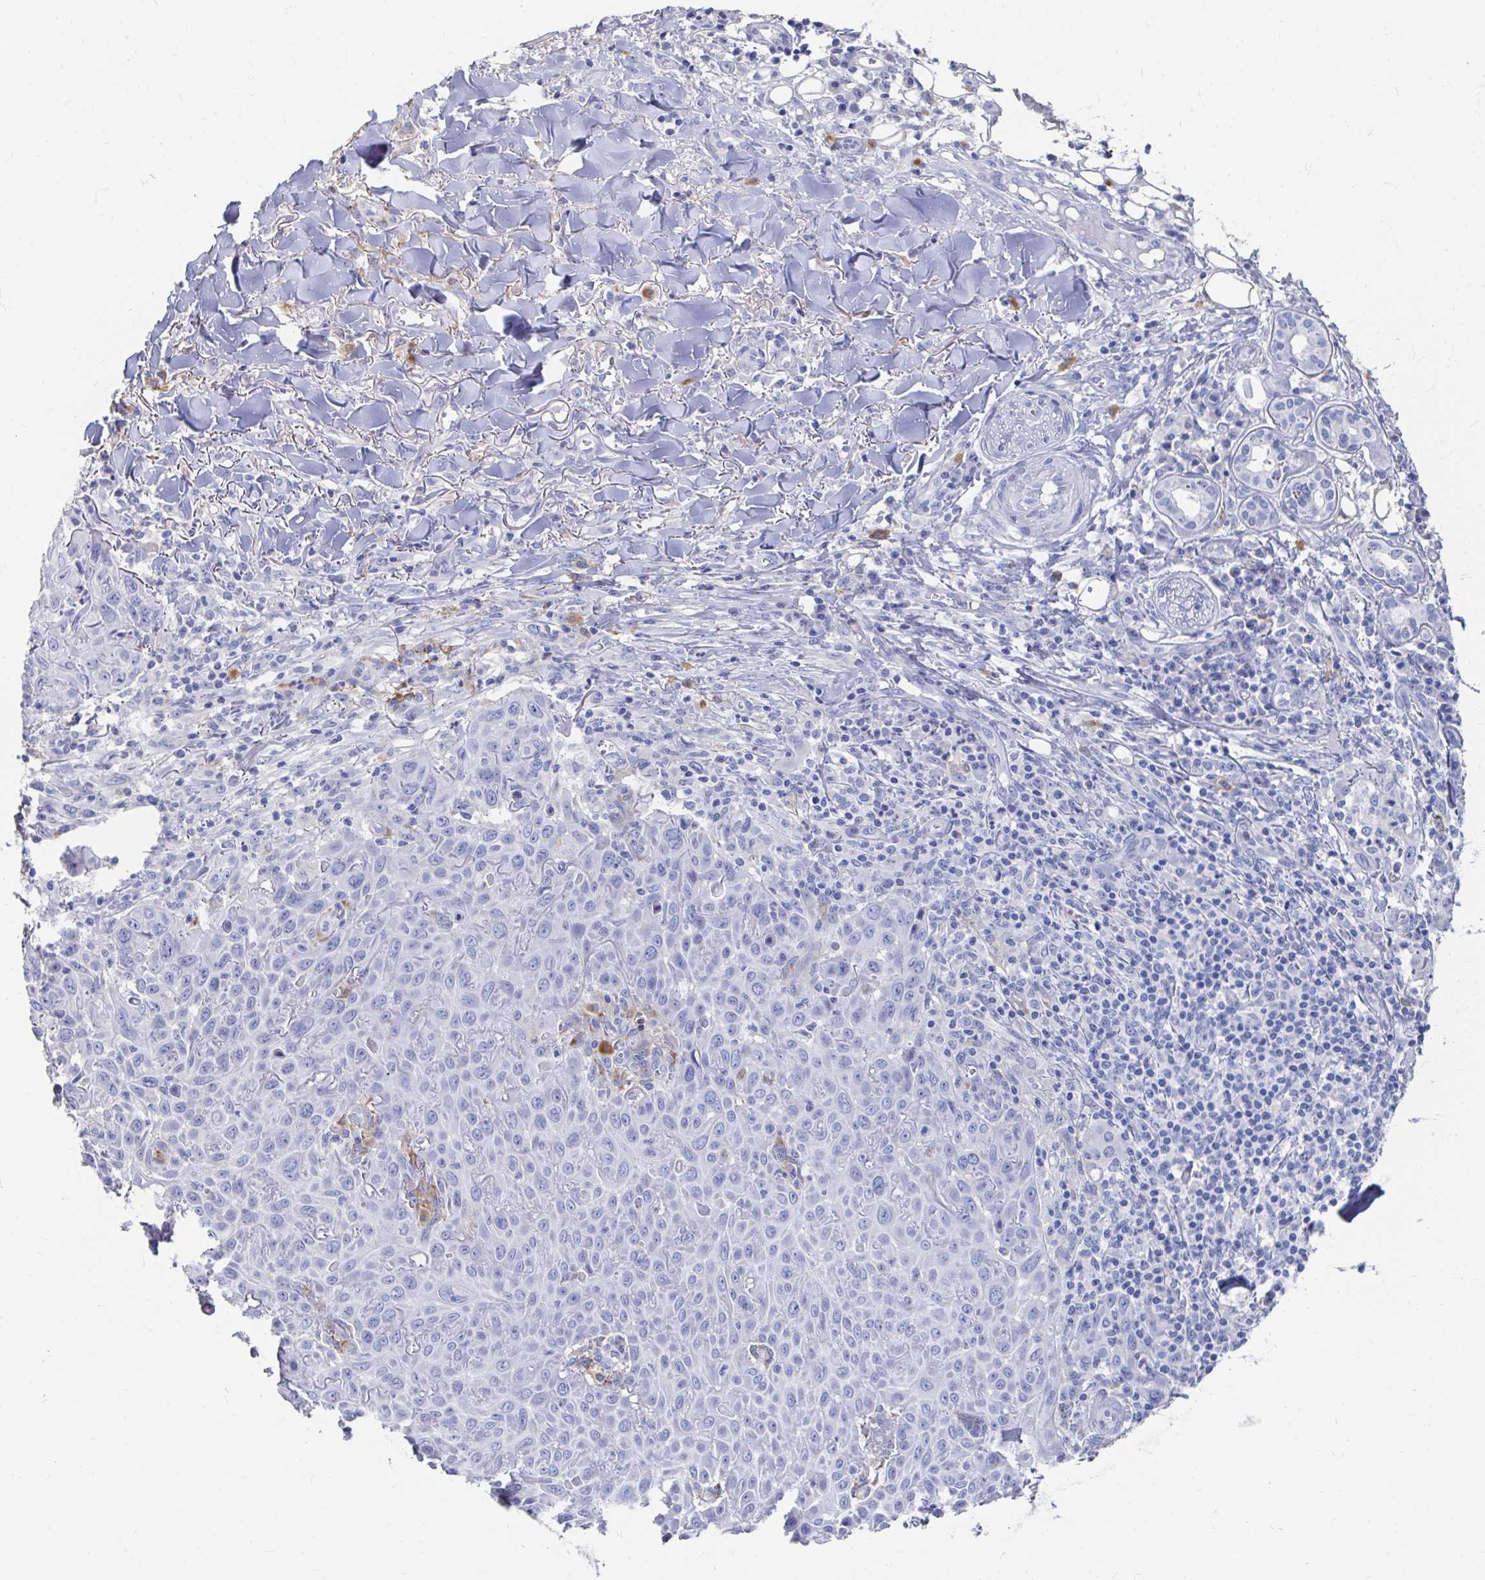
{"staining": {"intensity": "negative", "quantity": "none", "location": "none"}, "tissue": "skin cancer", "cell_type": "Tumor cells", "image_type": "cancer", "snomed": [{"axis": "morphology", "description": "Squamous cell carcinoma, NOS"}, {"axis": "topography", "description": "Skin"}], "caption": "Immunohistochemical staining of skin cancer (squamous cell carcinoma) displays no significant expression in tumor cells. (DAB immunohistochemistry, high magnification).", "gene": "LAMC3", "patient": {"sex": "male", "age": 75}}